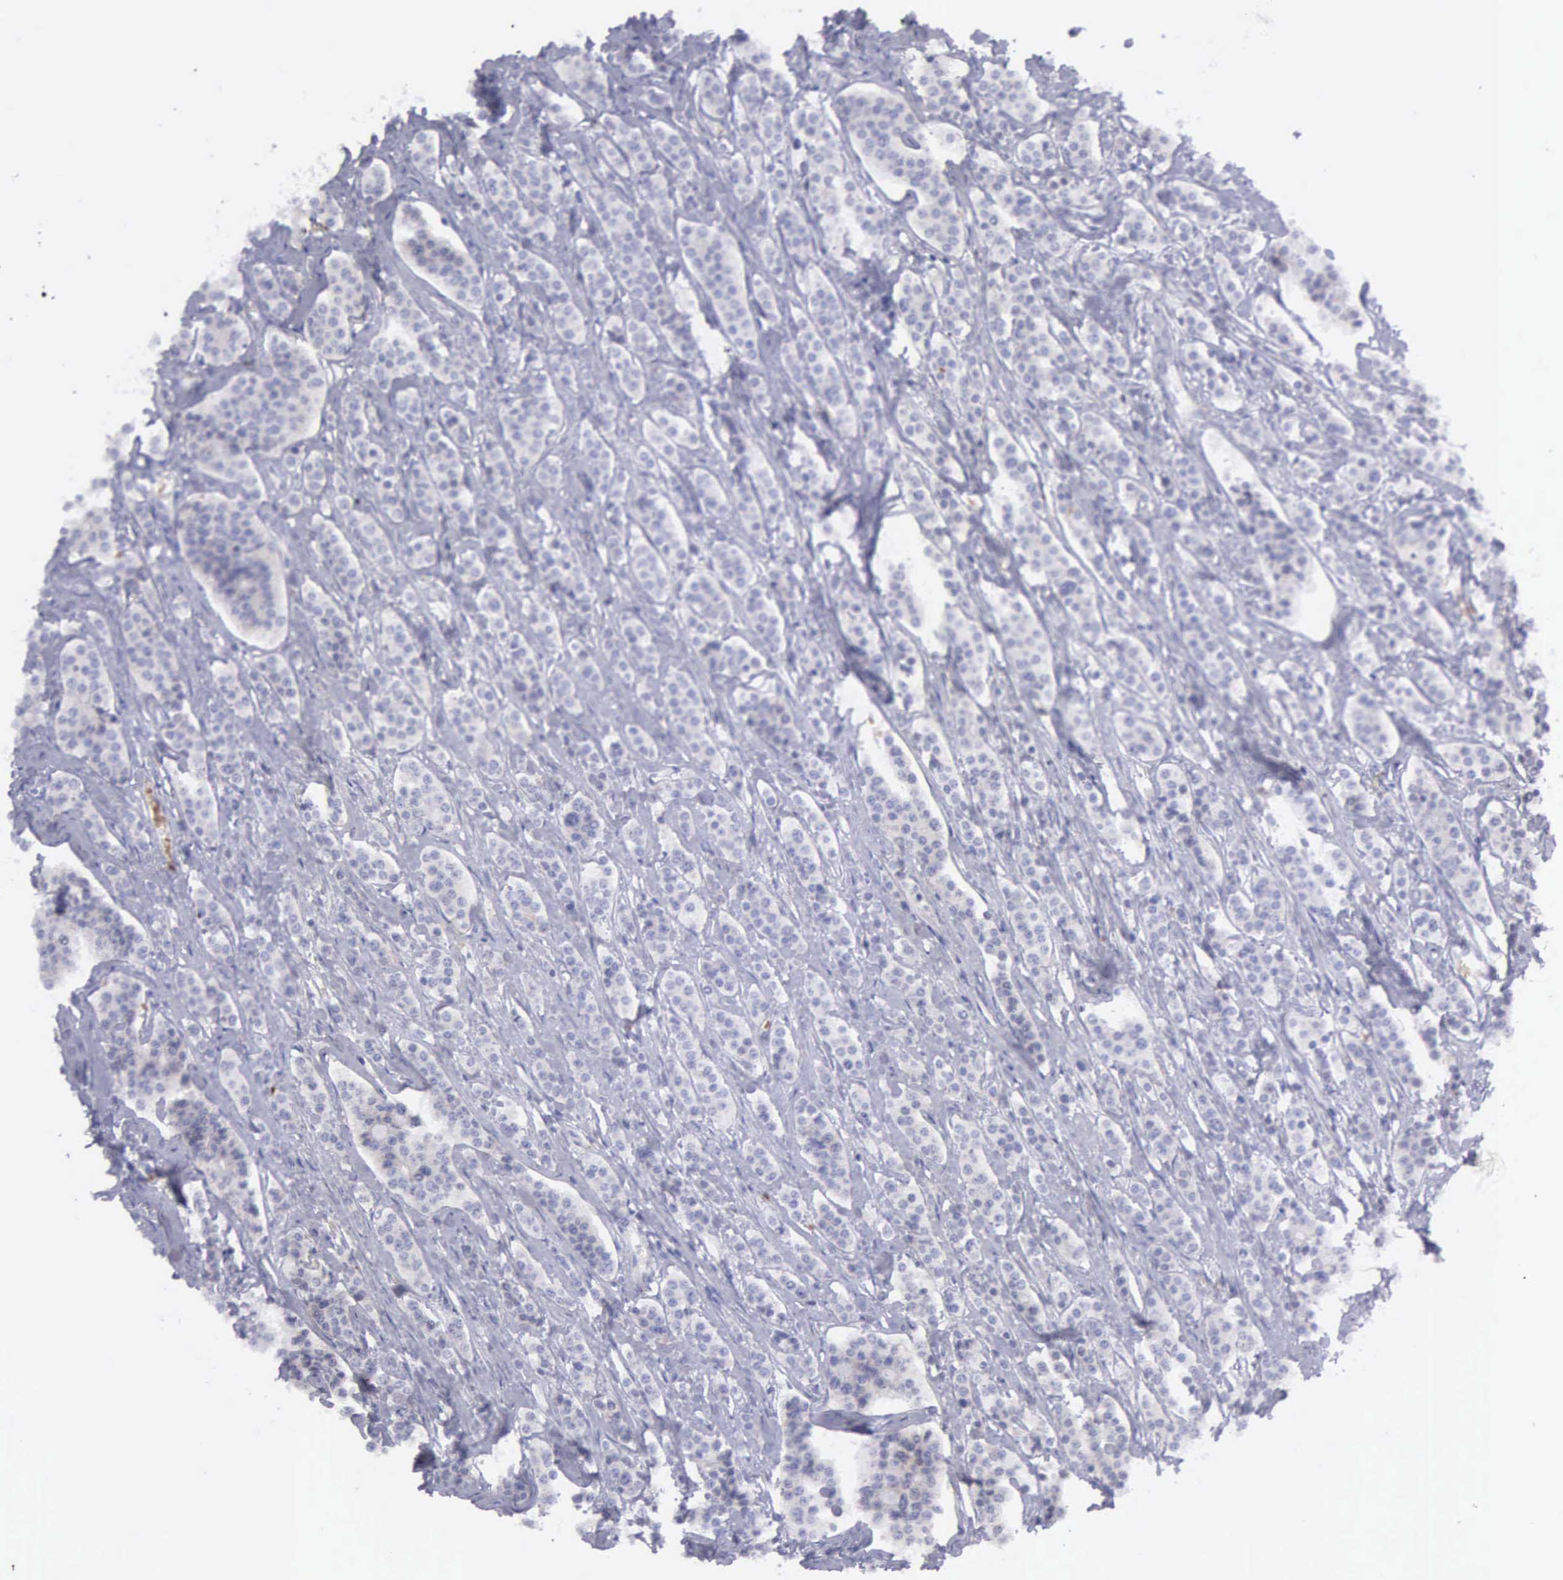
{"staining": {"intensity": "negative", "quantity": "none", "location": "none"}, "tissue": "carcinoid", "cell_type": "Tumor cells", "image_type": "cancer", "snomed": [{"axis": "morphology", "description": "Carcinoid, malignant, NOS"}, {"axis": "topography", "description": "Small intestine"}], "caption": "The immunohistochemistry photomicrograph has no significant expression in tumor cells of malignant carcinoid tissue.", "gene": "TYRP1", "patient": {"sex": "male", "age": 63}}